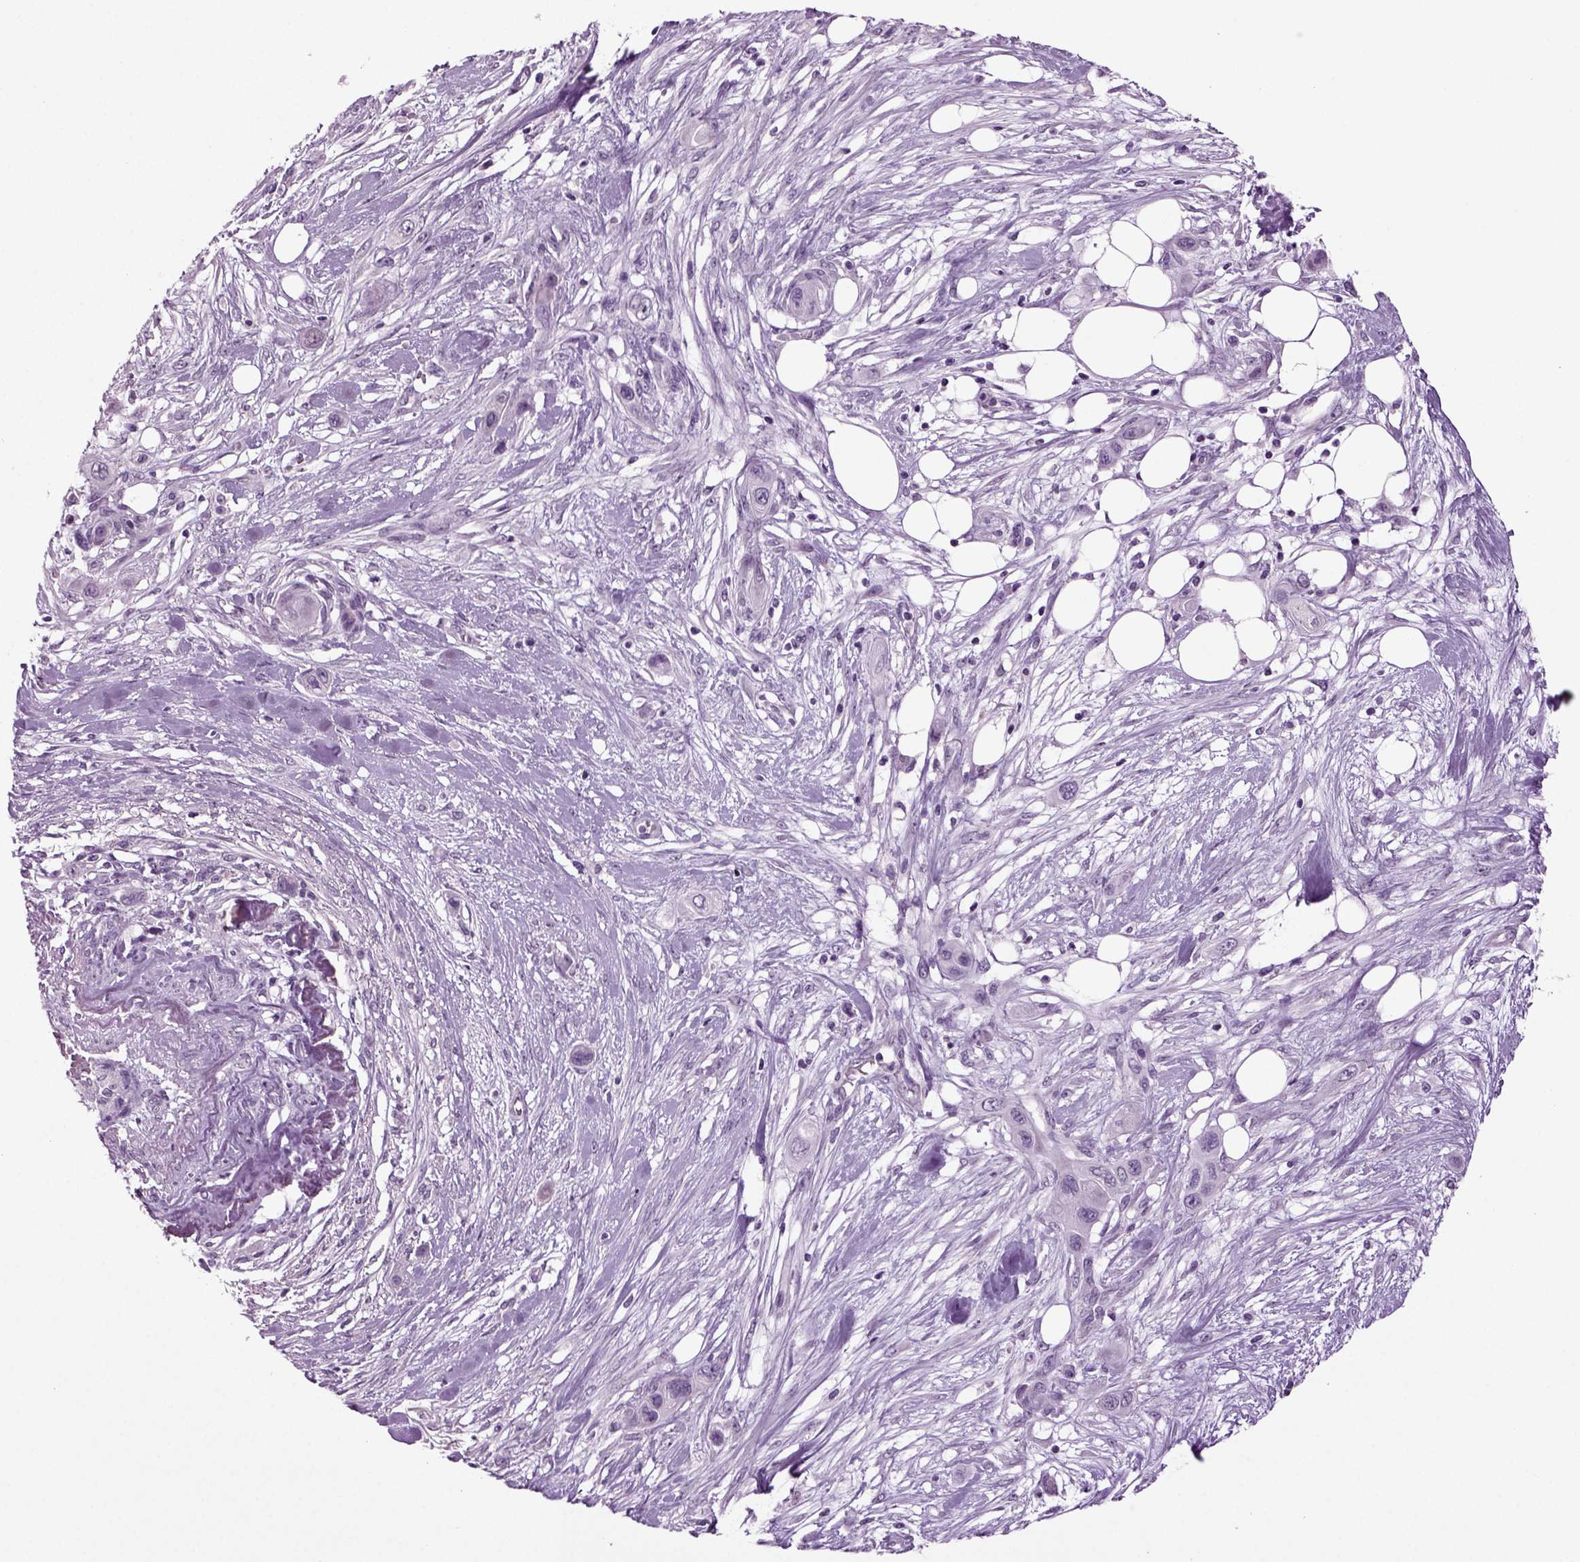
{"staining": {"intensity": "negative", "quantity": "none", "location": "none"}, "tissue": "skin cancer", "cell_type": "Tumor cells", "image_type": "cancer", "snomed": [{"axis": "morphology", "description": "Squamous cell carcinoma, NOS"}, {"axis": "topography", "description": "Skin"}], "caption": "An image of skin squamous cell carcinoma stained for a protein reveals no brown staining in tumor cells.", "gene": "SLC17A6", "patient": {"sex": "male", "age": 79}}